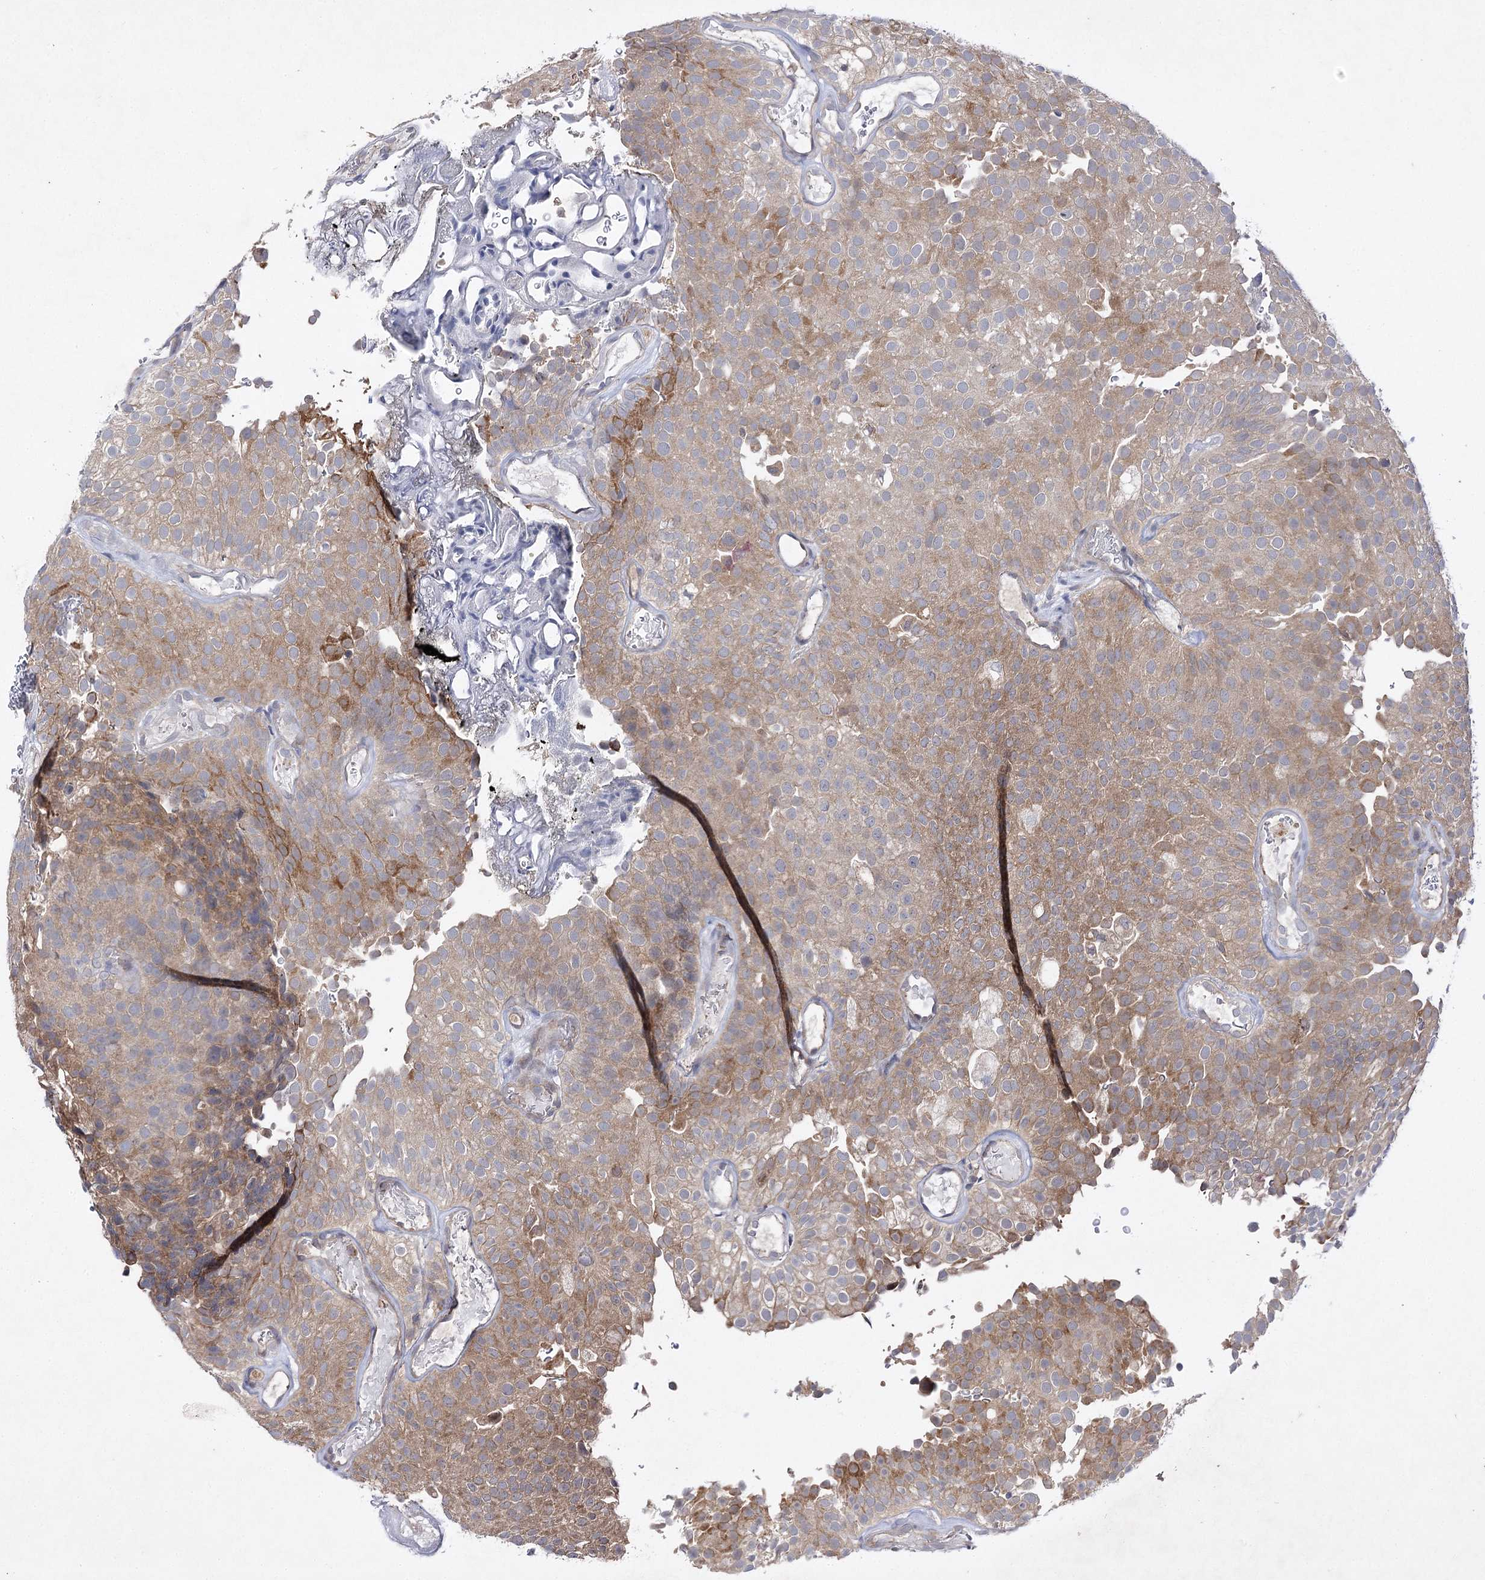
{"staining": {"intensity": "moderate", "quantity": ">75%", "location": "cytoplasmic/membranous,nuclear"}, "tissue": "urothelial cancer", "cell_type": "Tumor cells", "image_type": "cancer", "snomed": [{"axis": "morphology", "description": "Urothelial carcinoma, Low grade"}, {"axis": "topography", "description": "Urinary bladder"}], "caption": "Low-grade urothelial carcinoma tissue exhibits moderate cytoplasmic/membranous and nuclear staining in approximately >75% of tumor cells, visualized by immunohistochemistry.", "gene": "BCR", "patient": {"sex": "male", "age": 78}}